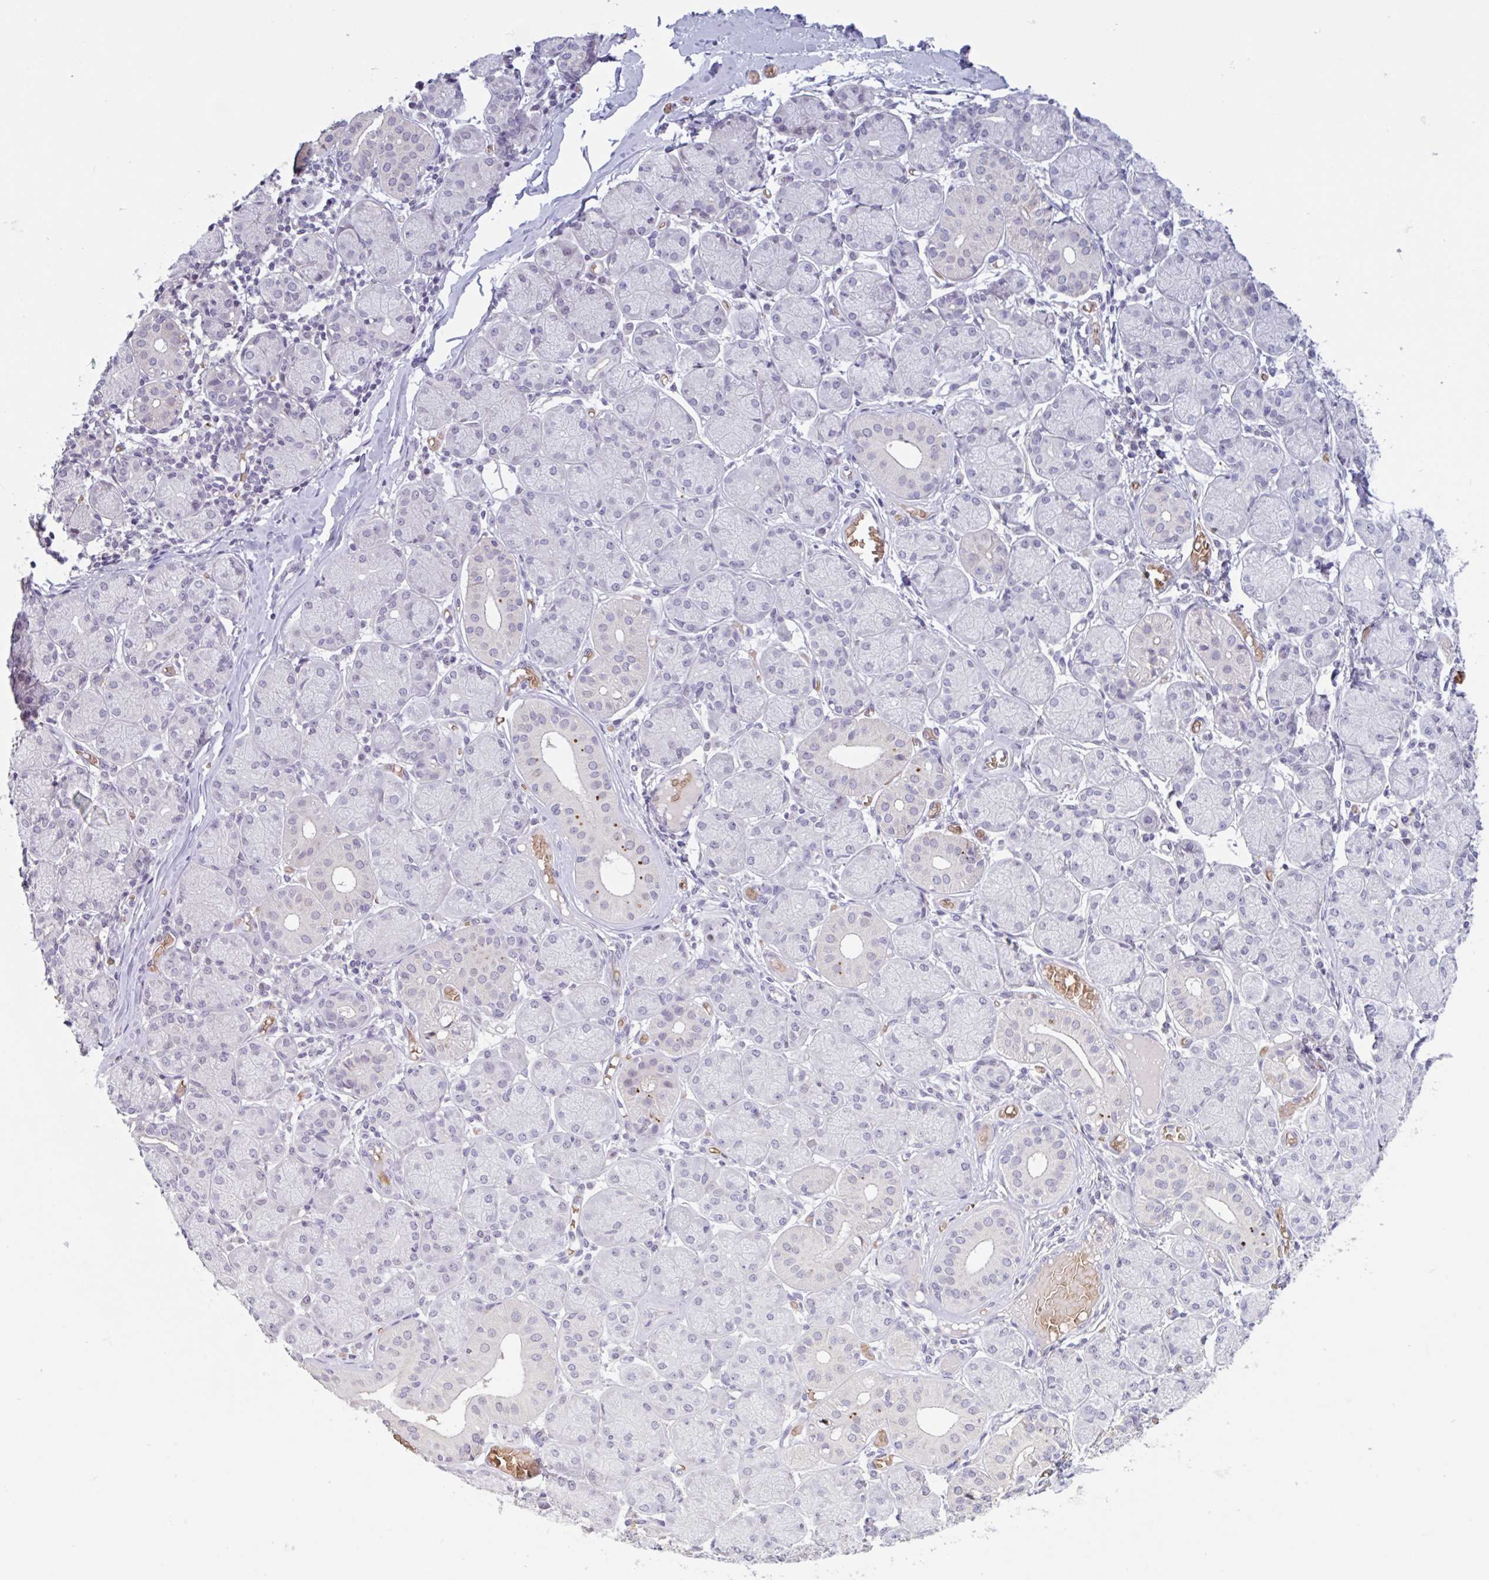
{"staining": {"intensity": "negative", "quantity": "none", "location": "none"}, "tissue": "salivary gland", "cell_type": "Glandular cells", "image_type": "normal", "snomed": [{"axis": "morphology", "description": "Normal tissue, NOS"}, {"axis": "topography", "description": "Salivary gland"}], "caption": "Immunohistochemistry of benign salivary gland demonstrates no positivity in glandular cells. Nuclei are stained in blue.", "gene": "RHAG", "patient": {"sex": "female", "age": 24}}